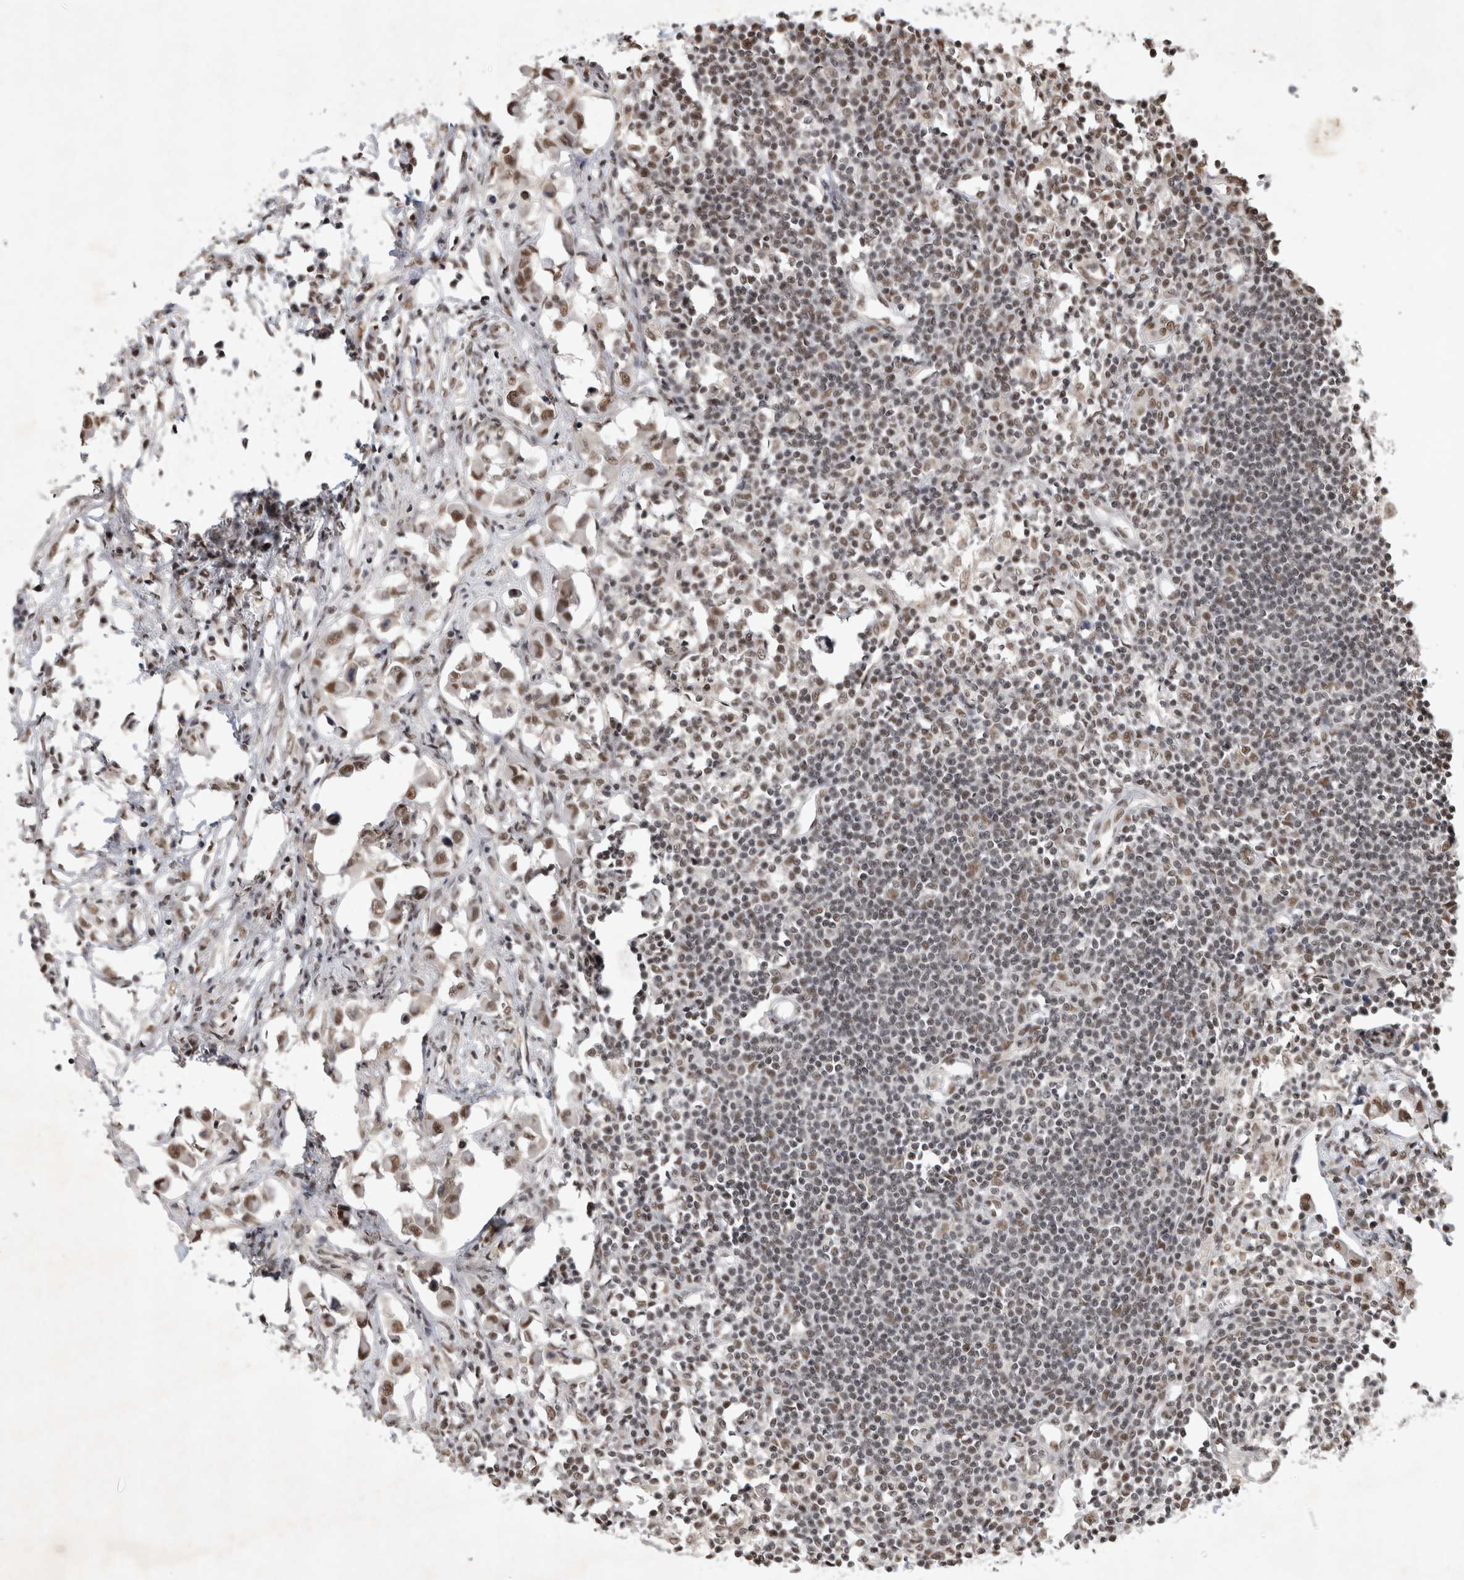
{"staining": {"intensity": "negative", "quantity": "none", "location": "none"}, "tissue": "lymph node", "cell_type": "Germinal center cells", "image_type": "normal", "snomed": [{"axis": "morphology", "description": "Normal tissue, NOS"}, {"axis": "morphology", "description": "Malignant melanoma, Metastatic site"}, {"axis": "topography", "description": "Lymph node"}], "caption": "The micrograph shows no staining of germinal center cells in unremarkable lymph node. (Brightfield microscopy of DAB immunohistochemistry at high magnification).", "gene": "XRCC5", "patient": {"sex": "male", "age": 41}}